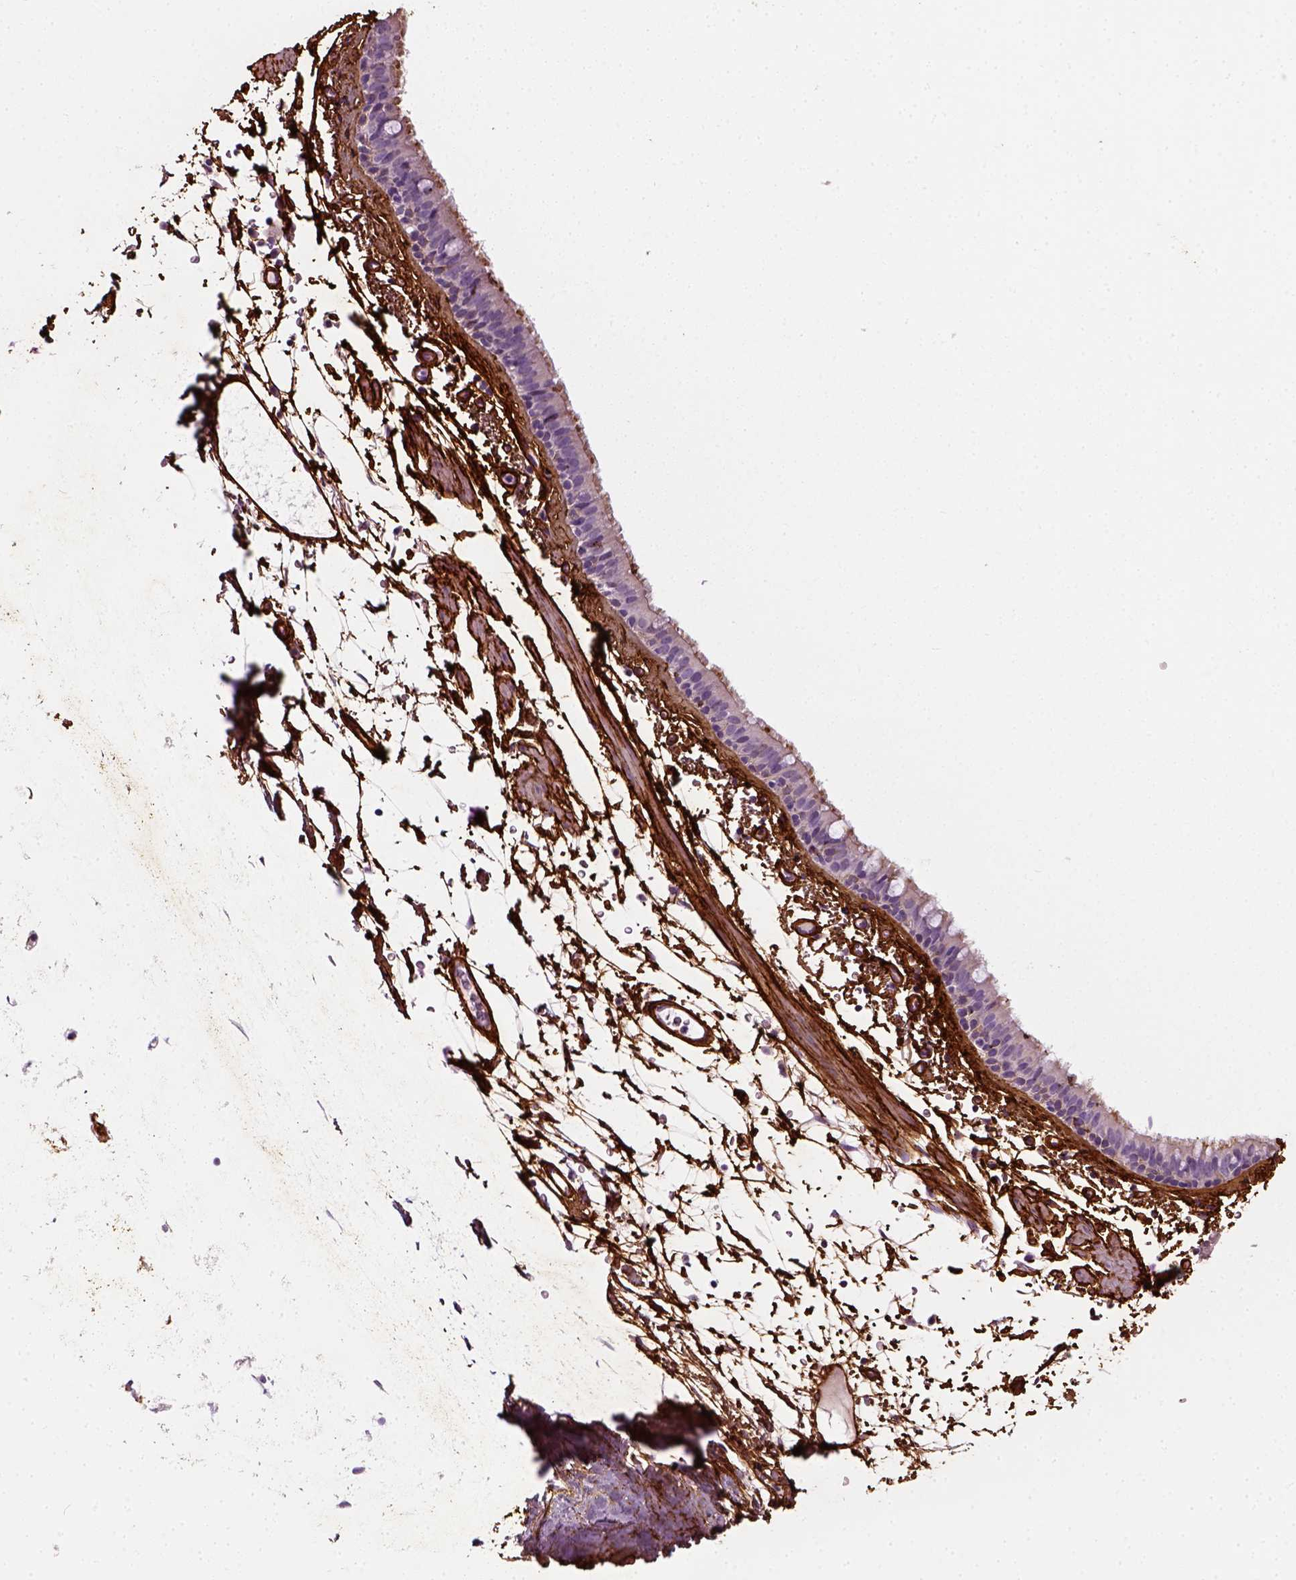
{"staining": {"intensity": "moderate", "quantity": "<25%", "location": "cytoplasmic/membranous"}, "tissue": "bronchus", "cell_type": "Respiratory epithelial cells", "image_type": "normal", "snomed": [{"axis": "morphology", "description": "Normal tissue, NOS"}, {"axis": "topography", "description": "Bronchus"}], "caption": "Moderate cytoplasmic/membranous staining for a protein is present in about <25% of respiratory epithelial cells of benign bronchus using immunohistochemistry (IHC).", "gene": "COL6A2", "patient": {"sex": "female", "age": 61}}